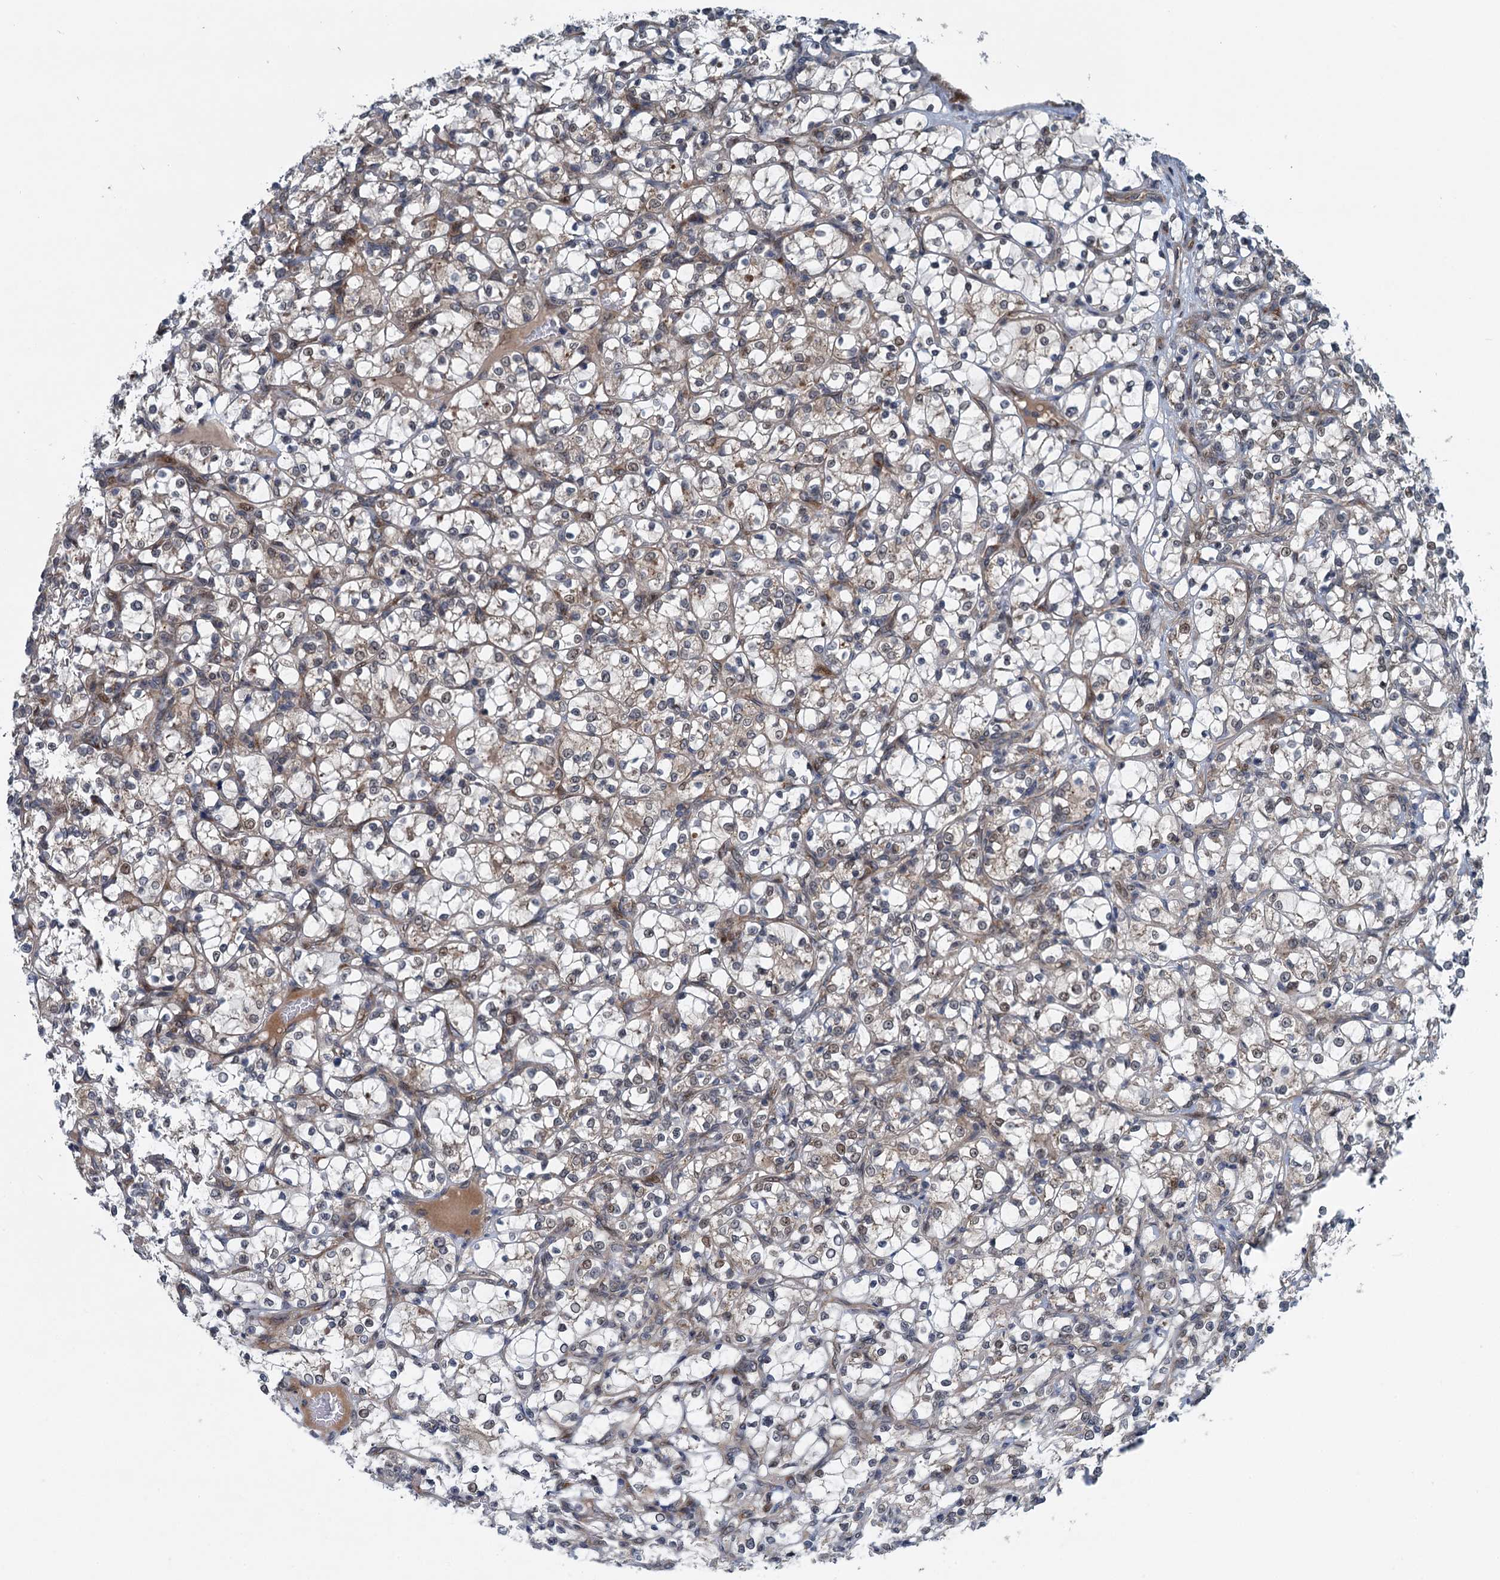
{"staining": {"intensity": "weak", "quantity": "25%-75%", "location": "cytoplasmic/membranous,nuclear"}, "tissue": "renal cancer", "cell_type": "Tumor cells", "image_type": "cancer", "snomed": [{"axis": "morphology", "description": "Adenocarcinoma, NOS"}, {"axis": "topography", "description": "Kidney"}], "caption": "A histopathology image of renal adenocarcinoma stained for a protein exhibits weak cytoplasmic/membranous and nuclear brown staining in tumor cells. Immunohistochemistry (ihc) stains the protein of interest in brown and the nuclei are stained blue.", "gene": "DYNC2I2", "patient": {"sex": "female", "age": 69}}